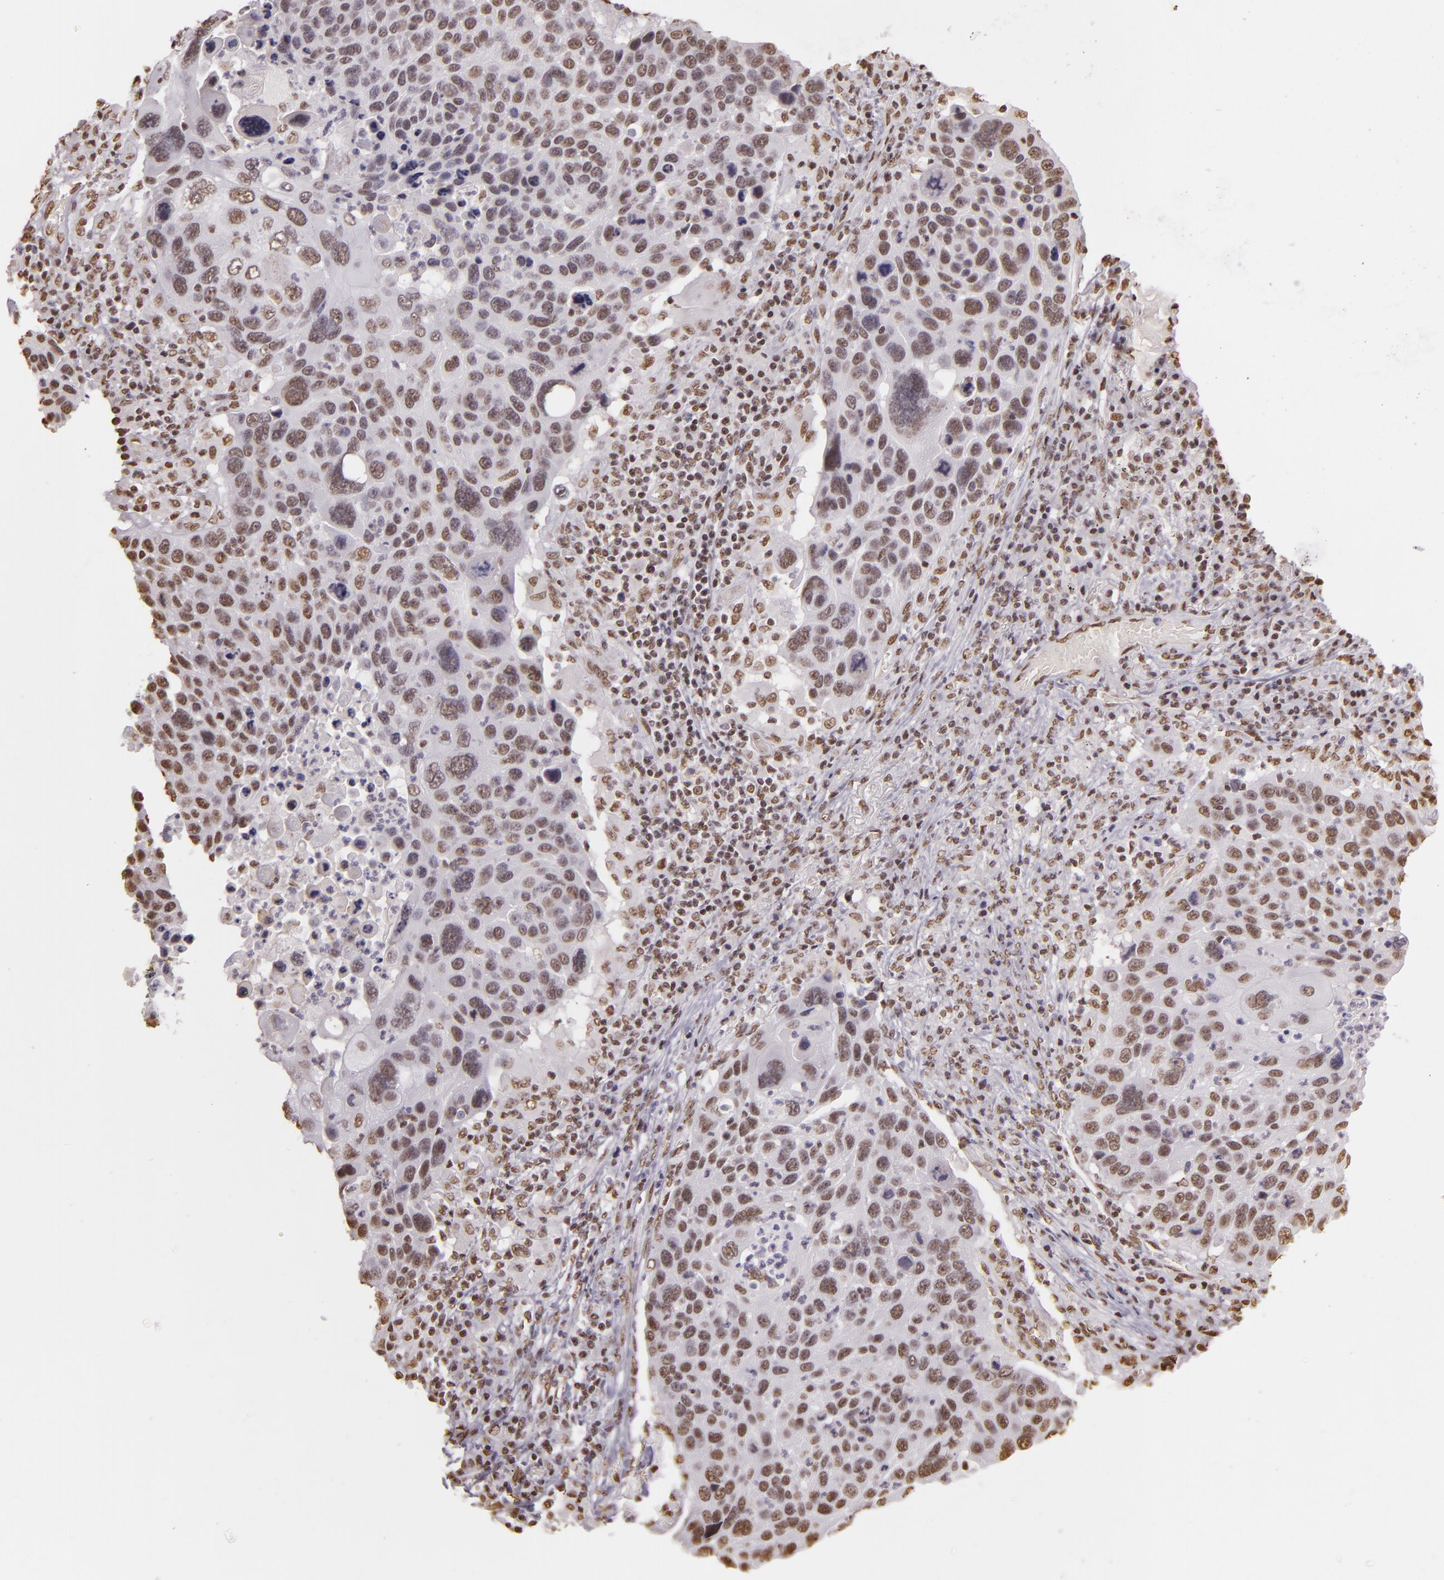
{"staining": {"intensity": "weak", "quantity": ">75%", "location": "nuclear"}, "tissue": "lung cancer", "cell_type": "Tumor cells", "image_type": "cancer", "snomed": [{"axis": "morphology", "description": "Squamous cell carcinoma, NOS"}, {"axis": "topography", "description": "Lung"}], "caption": "Immunohistochemistry (IHC) micrograph of lung squamous cell carcinoma stained for a protein (brown), which reveals low levels of weak nuclear expression in about >75% of tumor cells.", "gene": "PAPOLA", "patient": {"sex": "male", "age": 68}}